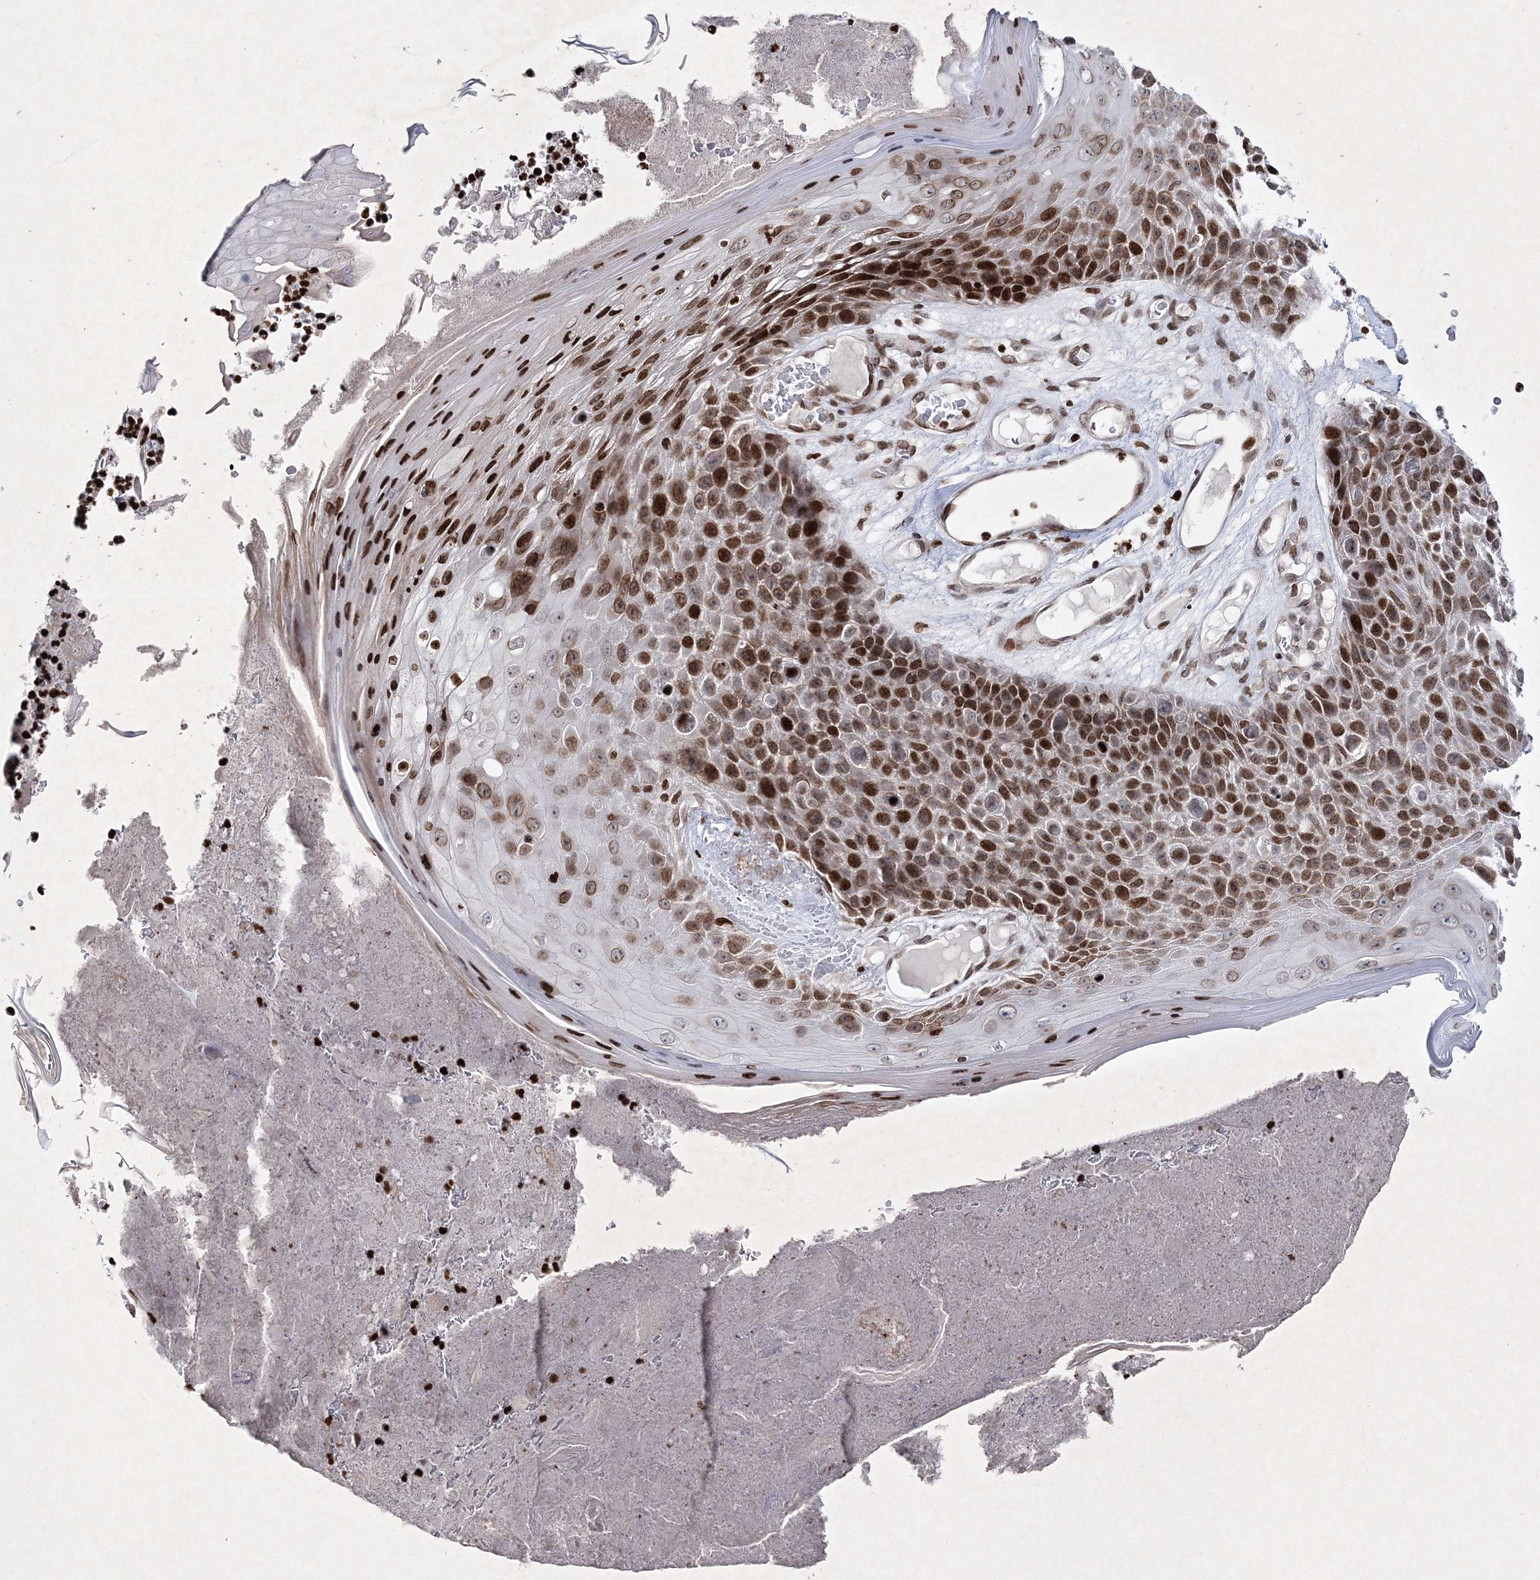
{"staining": {"intensity": "moderate", "quantity": ">75%", "location": "nuclear"}, "tissue": "skin cancer", "cell_type": "Tumor cells", "image_type": "cancer", "snomed": [{"axis": "morphology", "description": "Squamous cell carcinoma, NOS"}, {"axis": "topography", "description": "Skin"}], "caption": "Skin cancer was stained to show a protein in brown. There is medium levels of moderate nuclear staining in about >75% of tumor cells.", "gene": "SMIM29", "patient": {"sex": "female", "age": 88}}